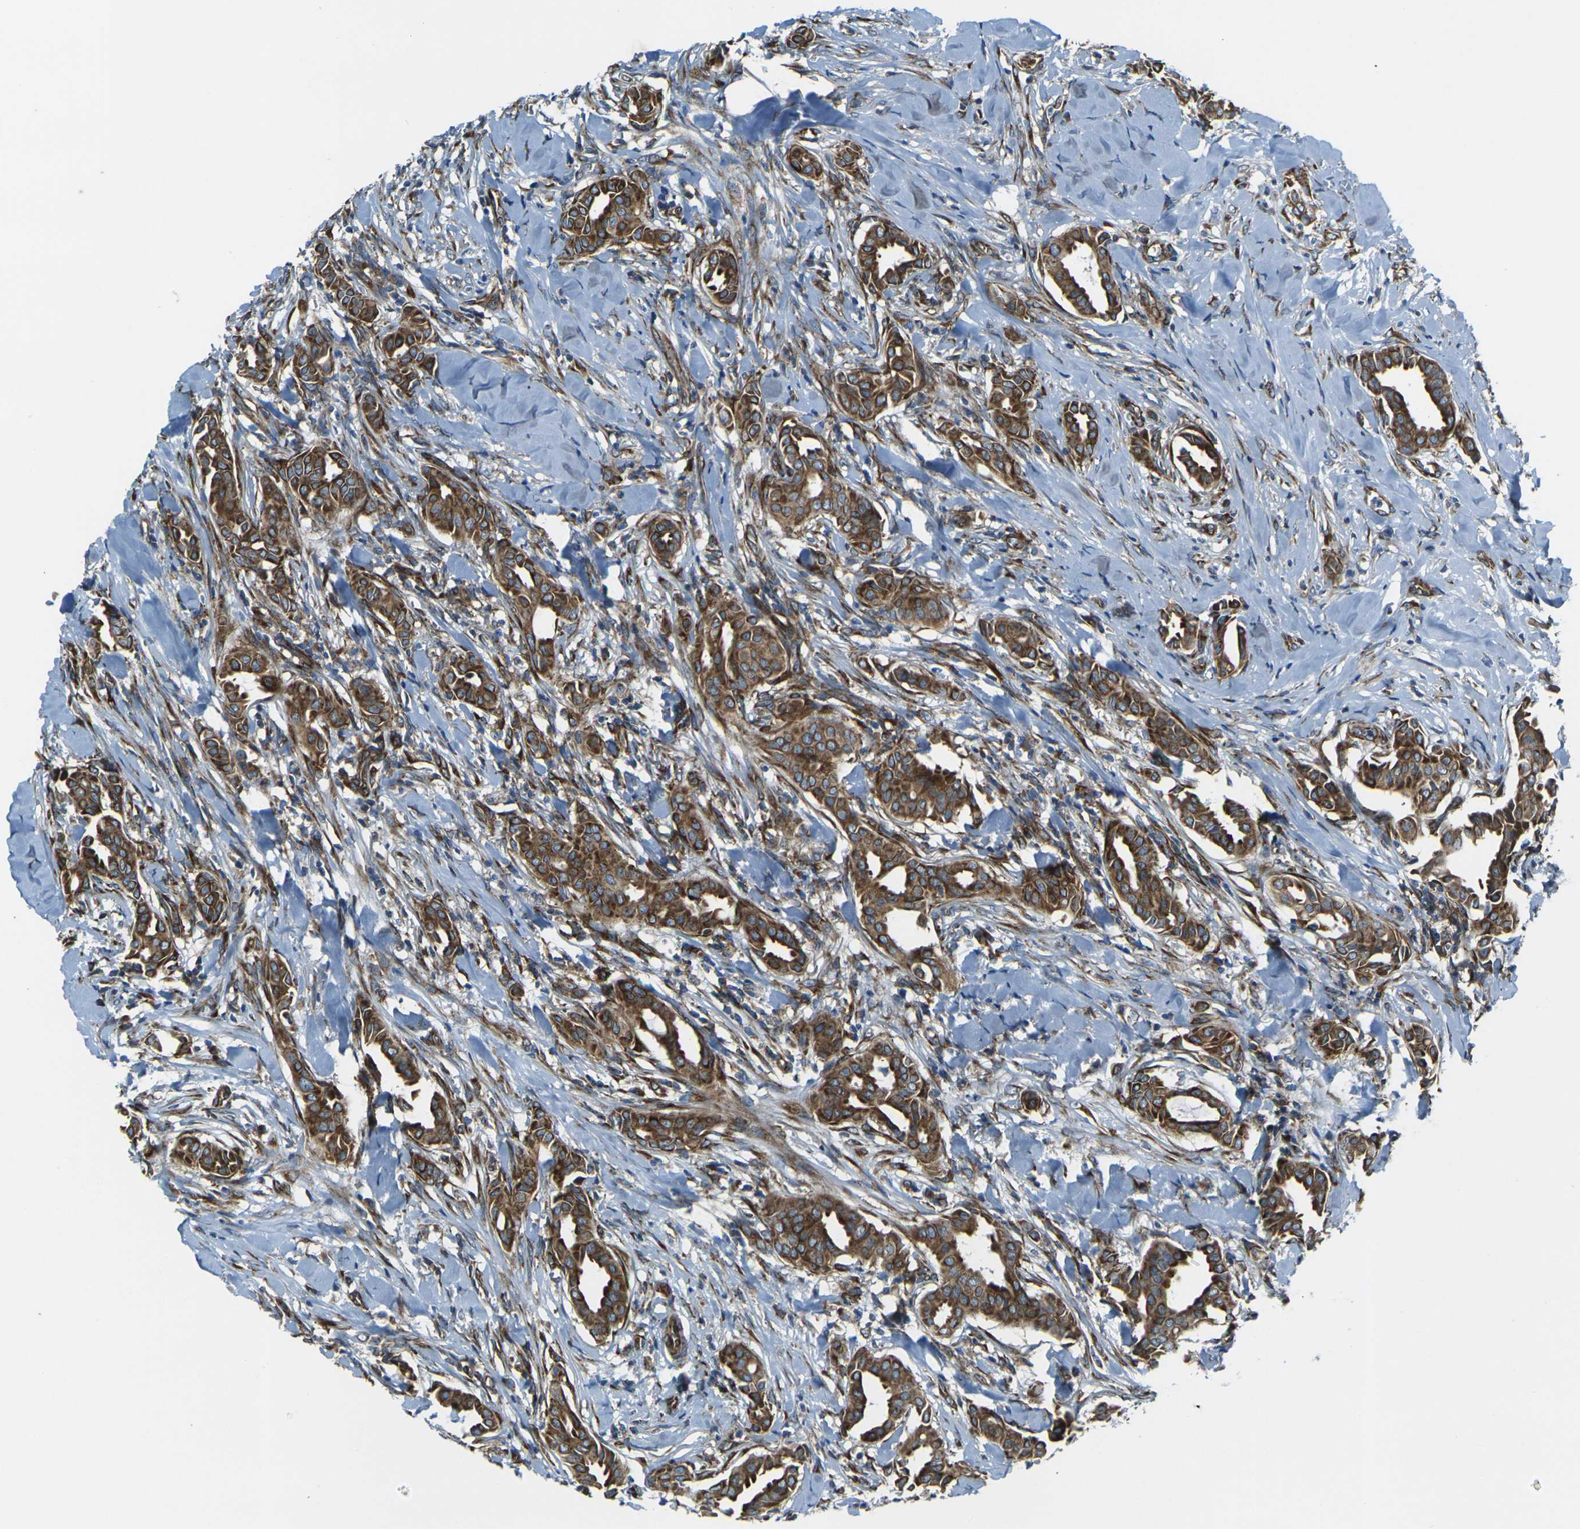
{"staining": {"intensity": "strong", "quantity": ">75%", "location": "cytoplasmic/membranous"}, "tissue": "head and neck cancer", "cell_type": "Tumor cells", "image_type": "cancer", "snomed": [{"axis": "morphology", "description": "Adenocarcinoma, NOS"}, {"axis": "topography", "description": "Salivary gland"}, {"axis": "topography", "description": "Head-Neck"}], "caption": "Immunohistochemistry (DAB (3,3'-diaminobenzidine)) staining of human head and neck cancer (adenocarcinoma) shows strong cytoplasmic/membranous protein expression in approximately >75% of tumor cells.", "gene": "CELSR2", "patient": {"sex": "female", "age": 59}}